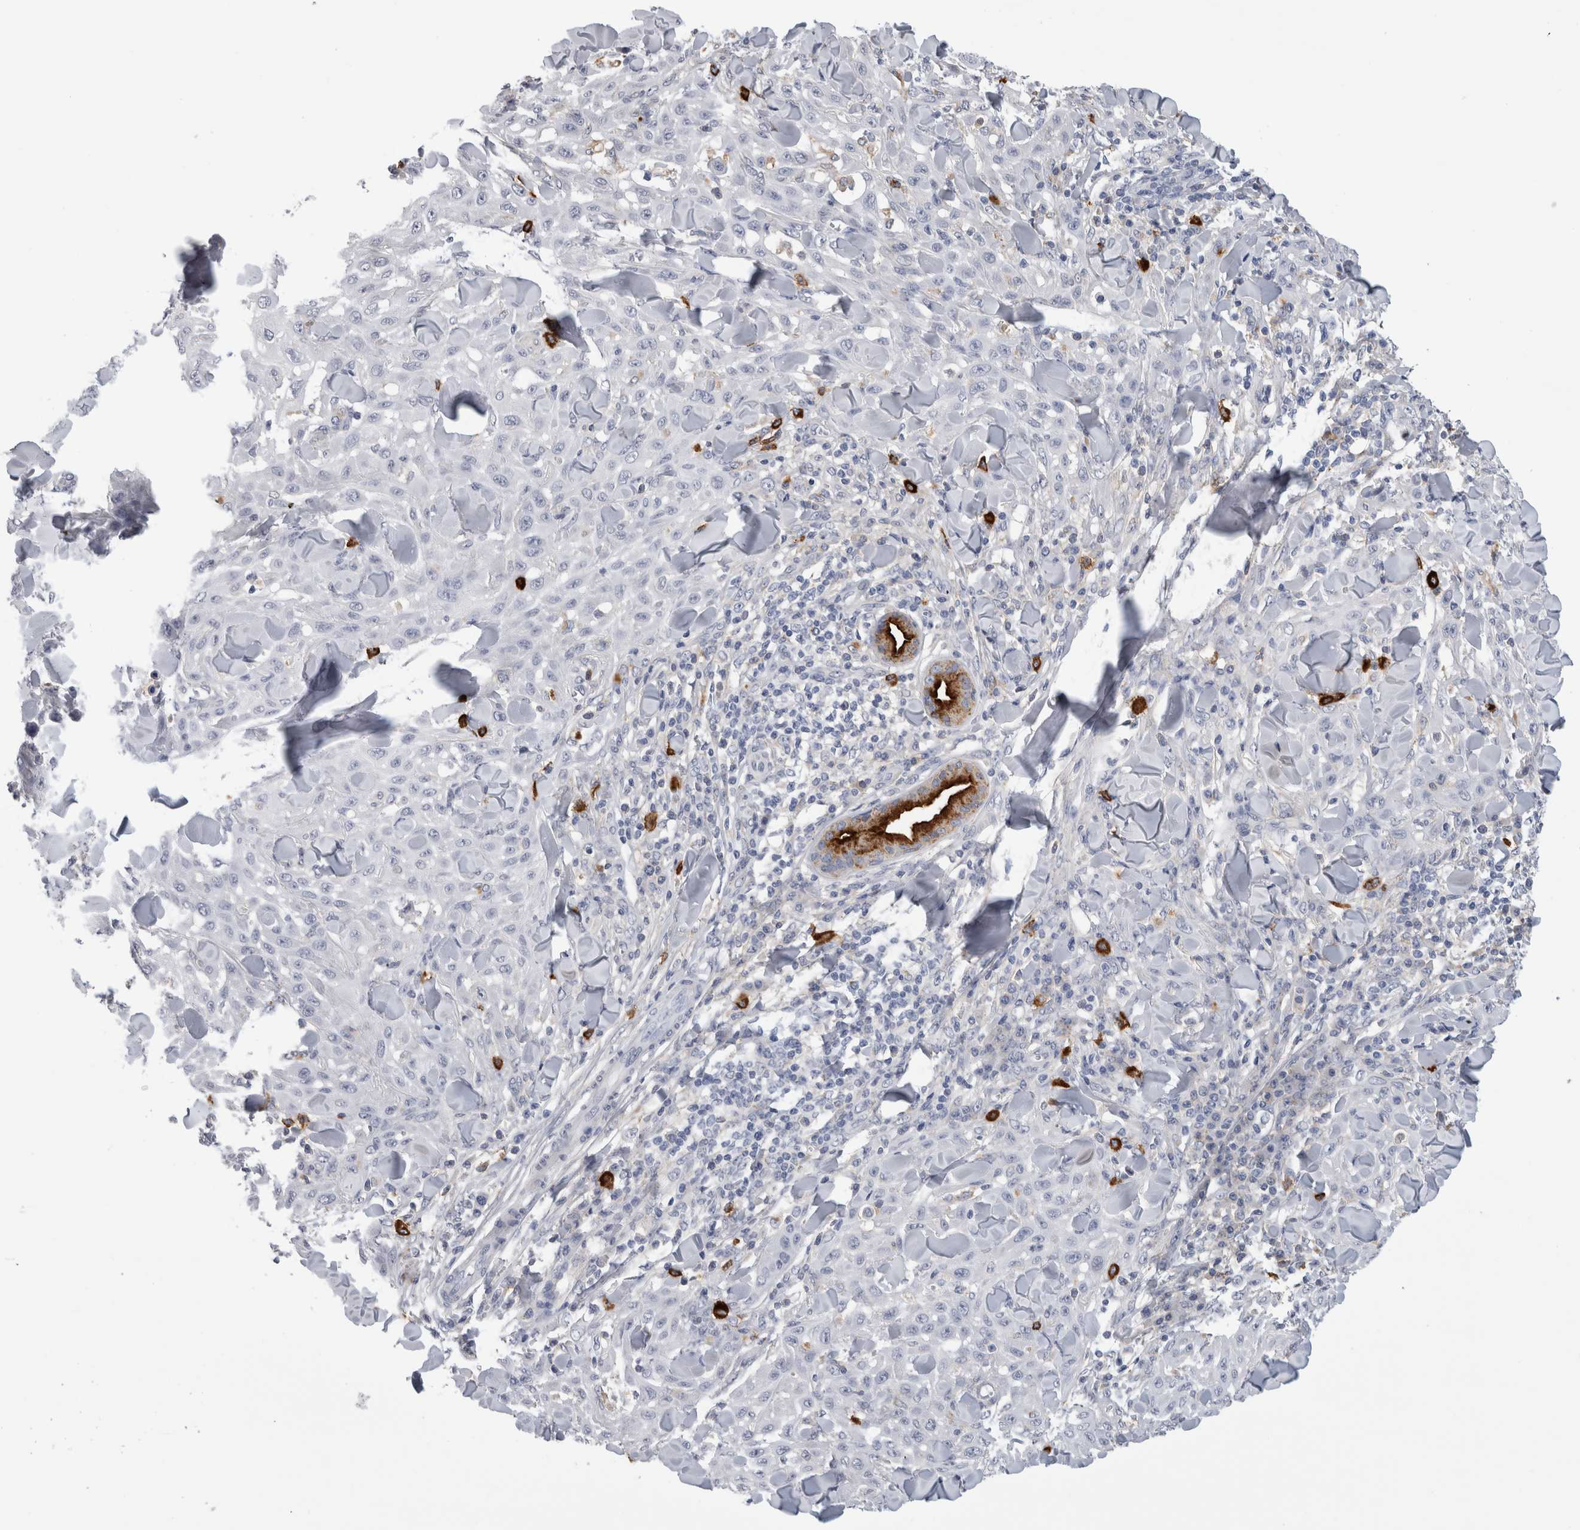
{"staining": {"intensity": "negative", "quantity": "none", "location": "none"}, "tissue": "skin cancer", "cell_type": "Tumor cells", "image_type": "cancer", "snomed": [{"axis": "morphology", "description": "Squamous cell carcinoma, NOS"}, {"axis": "topography", "description": "Skin"}], "caption": "This histopathology image is of skin cancer stained with immunohistochemistry (IHC) to label a protein in brown with the nuclei are counter-stained blue. There is no expression in tumor cells.", "gene": "CD63", "patient": {"sex": "male", "age": 24}}